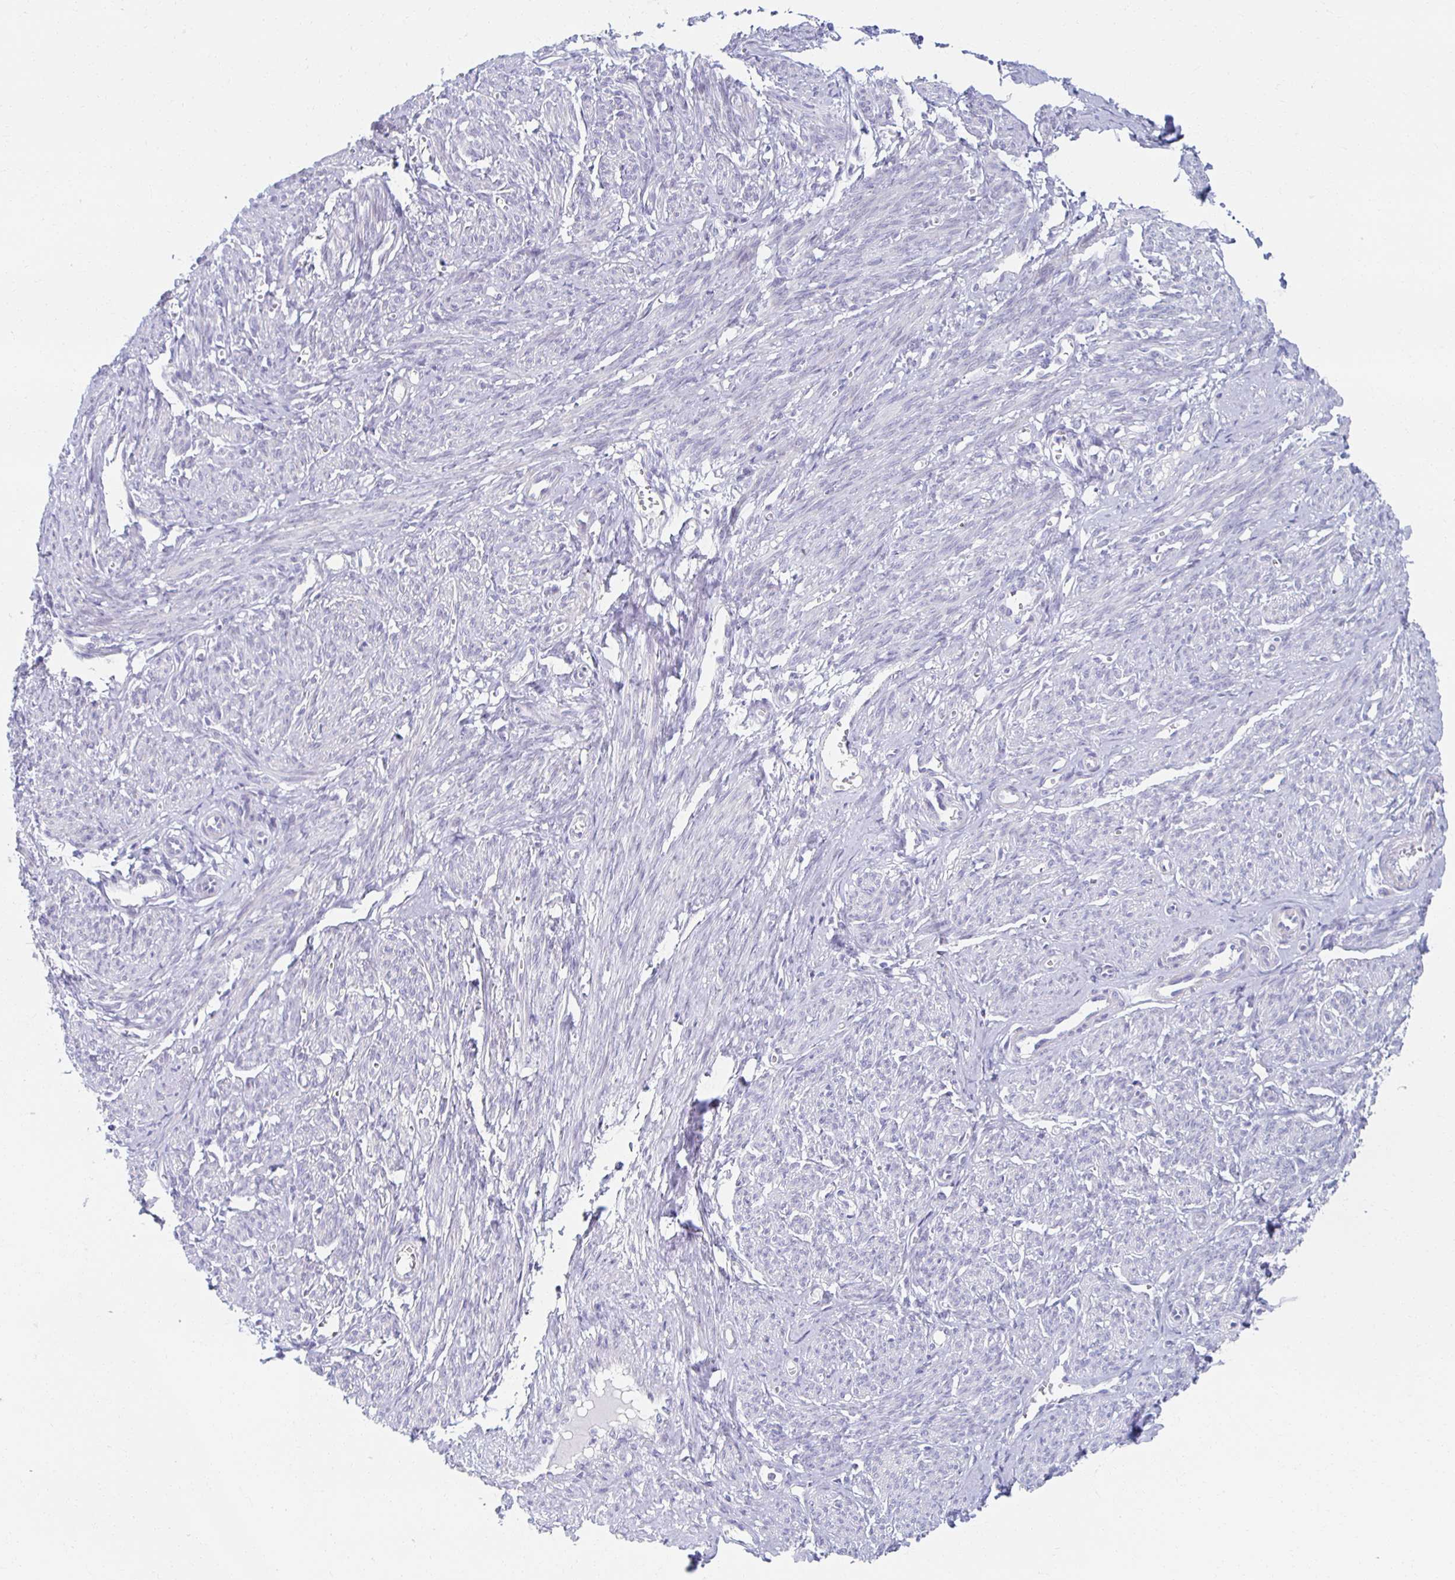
{"staining": {"intensity": "negative", "quantity": "none", "location": "none"}, "tissue": "smooth muscle", "cell_type": "Smooth muscle cells", "image_type": "normal", "snomed": [{"axis": "morphology", "description": "Normal tissue, NOS"}, {"axis": "topography", "description": "Smooth muscle"}], "caption": "This histopathology image is of benign smooth muscle stained with immunohistochemistry to label a protein in brown with the nuclei are counter-stained blue. There is no expression in smooth muscle cells. (IHC, brightfield microscopy, high magnification).", "gene": "TEX44", "patient": {"sex": "female", "age": 65}}